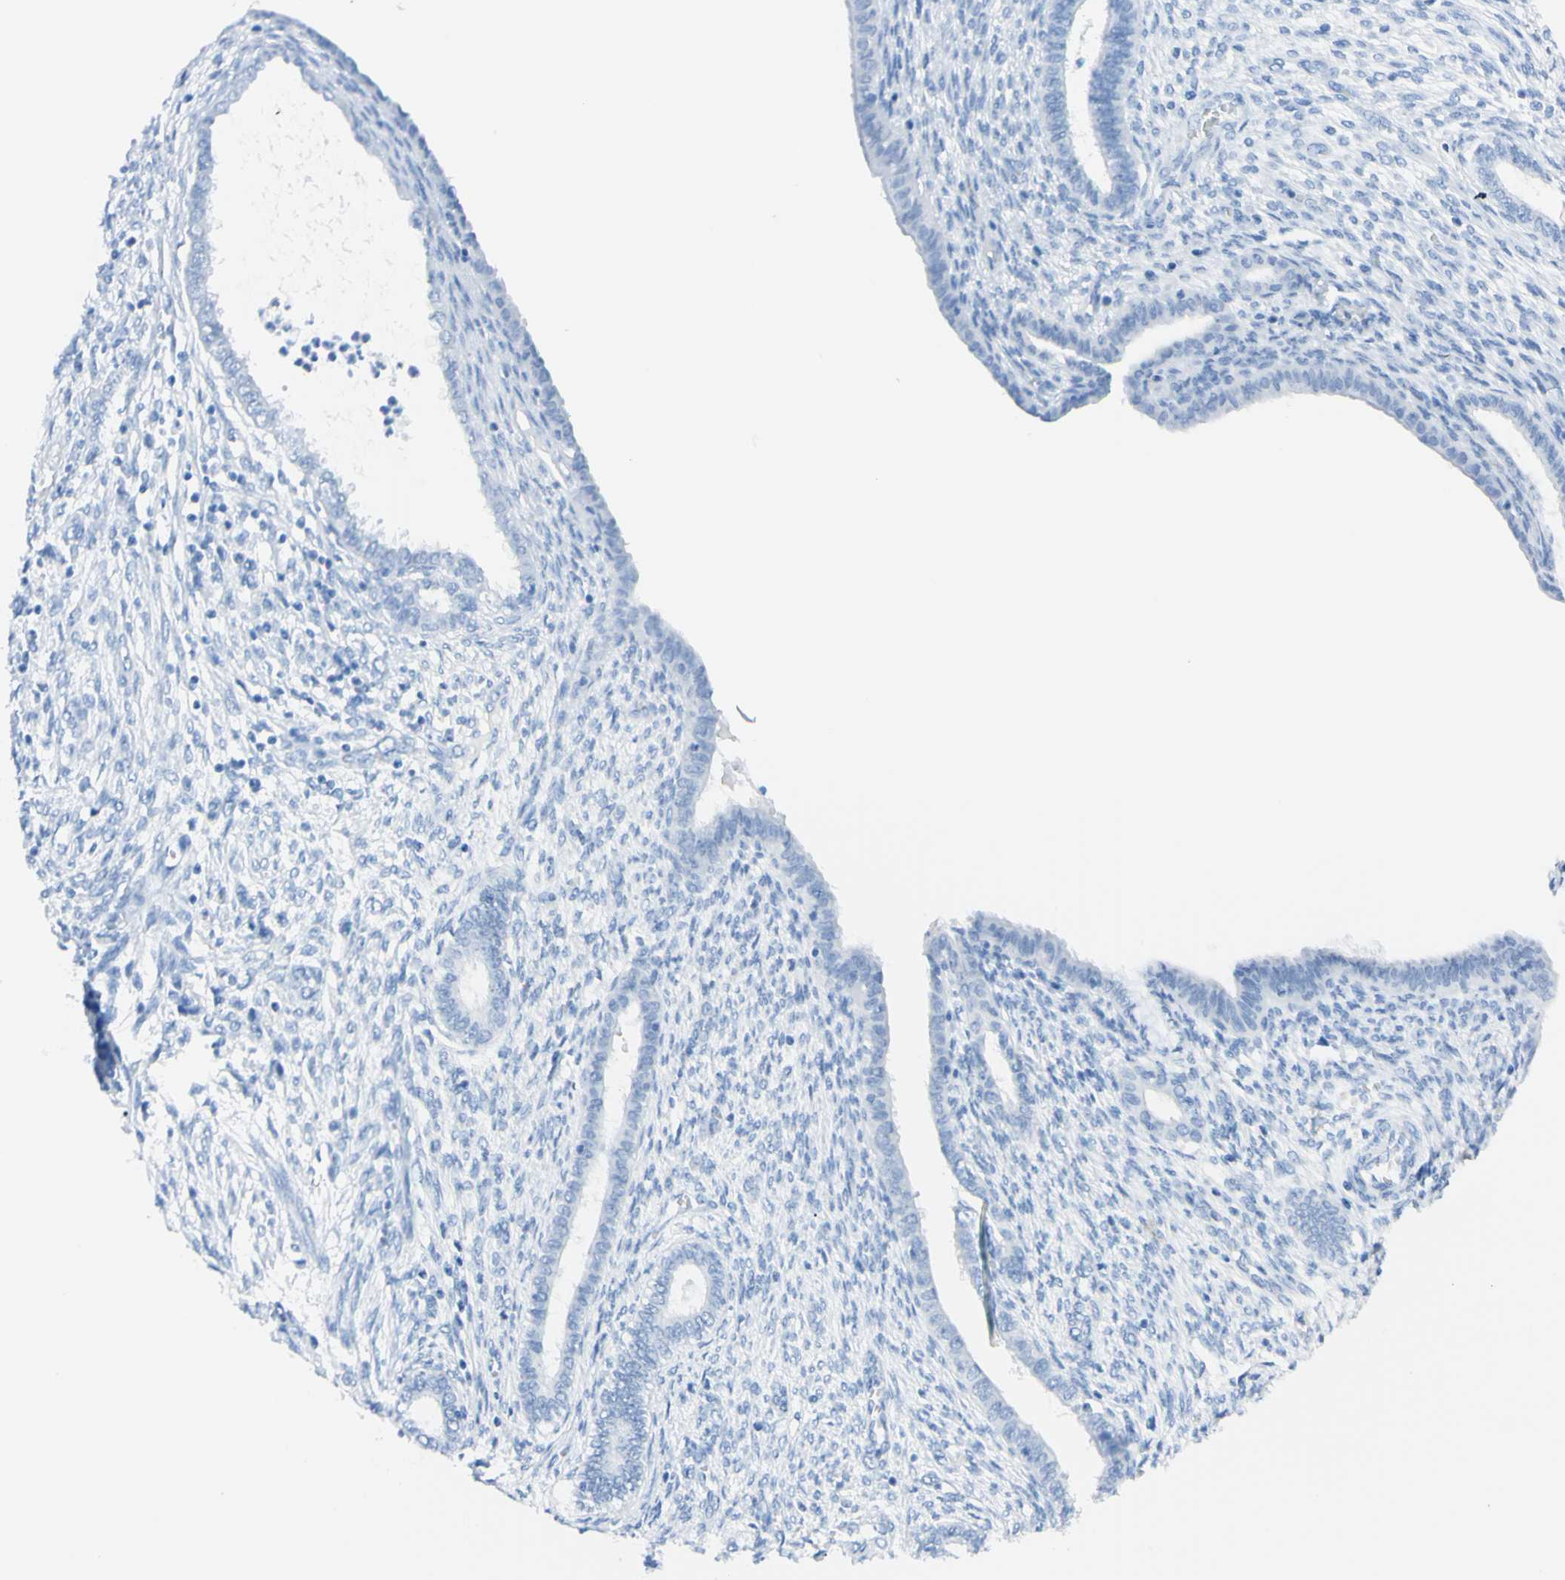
{"staining": {"intensity": "negative", "quantity": "none", "location": "none"}, "tissue": "endometrium", "cell_type": "Cells in endometrial stroma", "image_type": "normal", "snomed": [{"axis": "morphology", "description": "Normal tissue, NOS"}, {"axis": "topography", "description": "Endometrium"}], "caption": "This photomicrograph is of normal endometrium stained with immunohistochemistry to label a protein in brown with the nuclei are counter-stained blue. There is no expression in cells in endometrial stroma.", "gene": "FOLH1", "patient": {"sex": "female", "age": 72}}